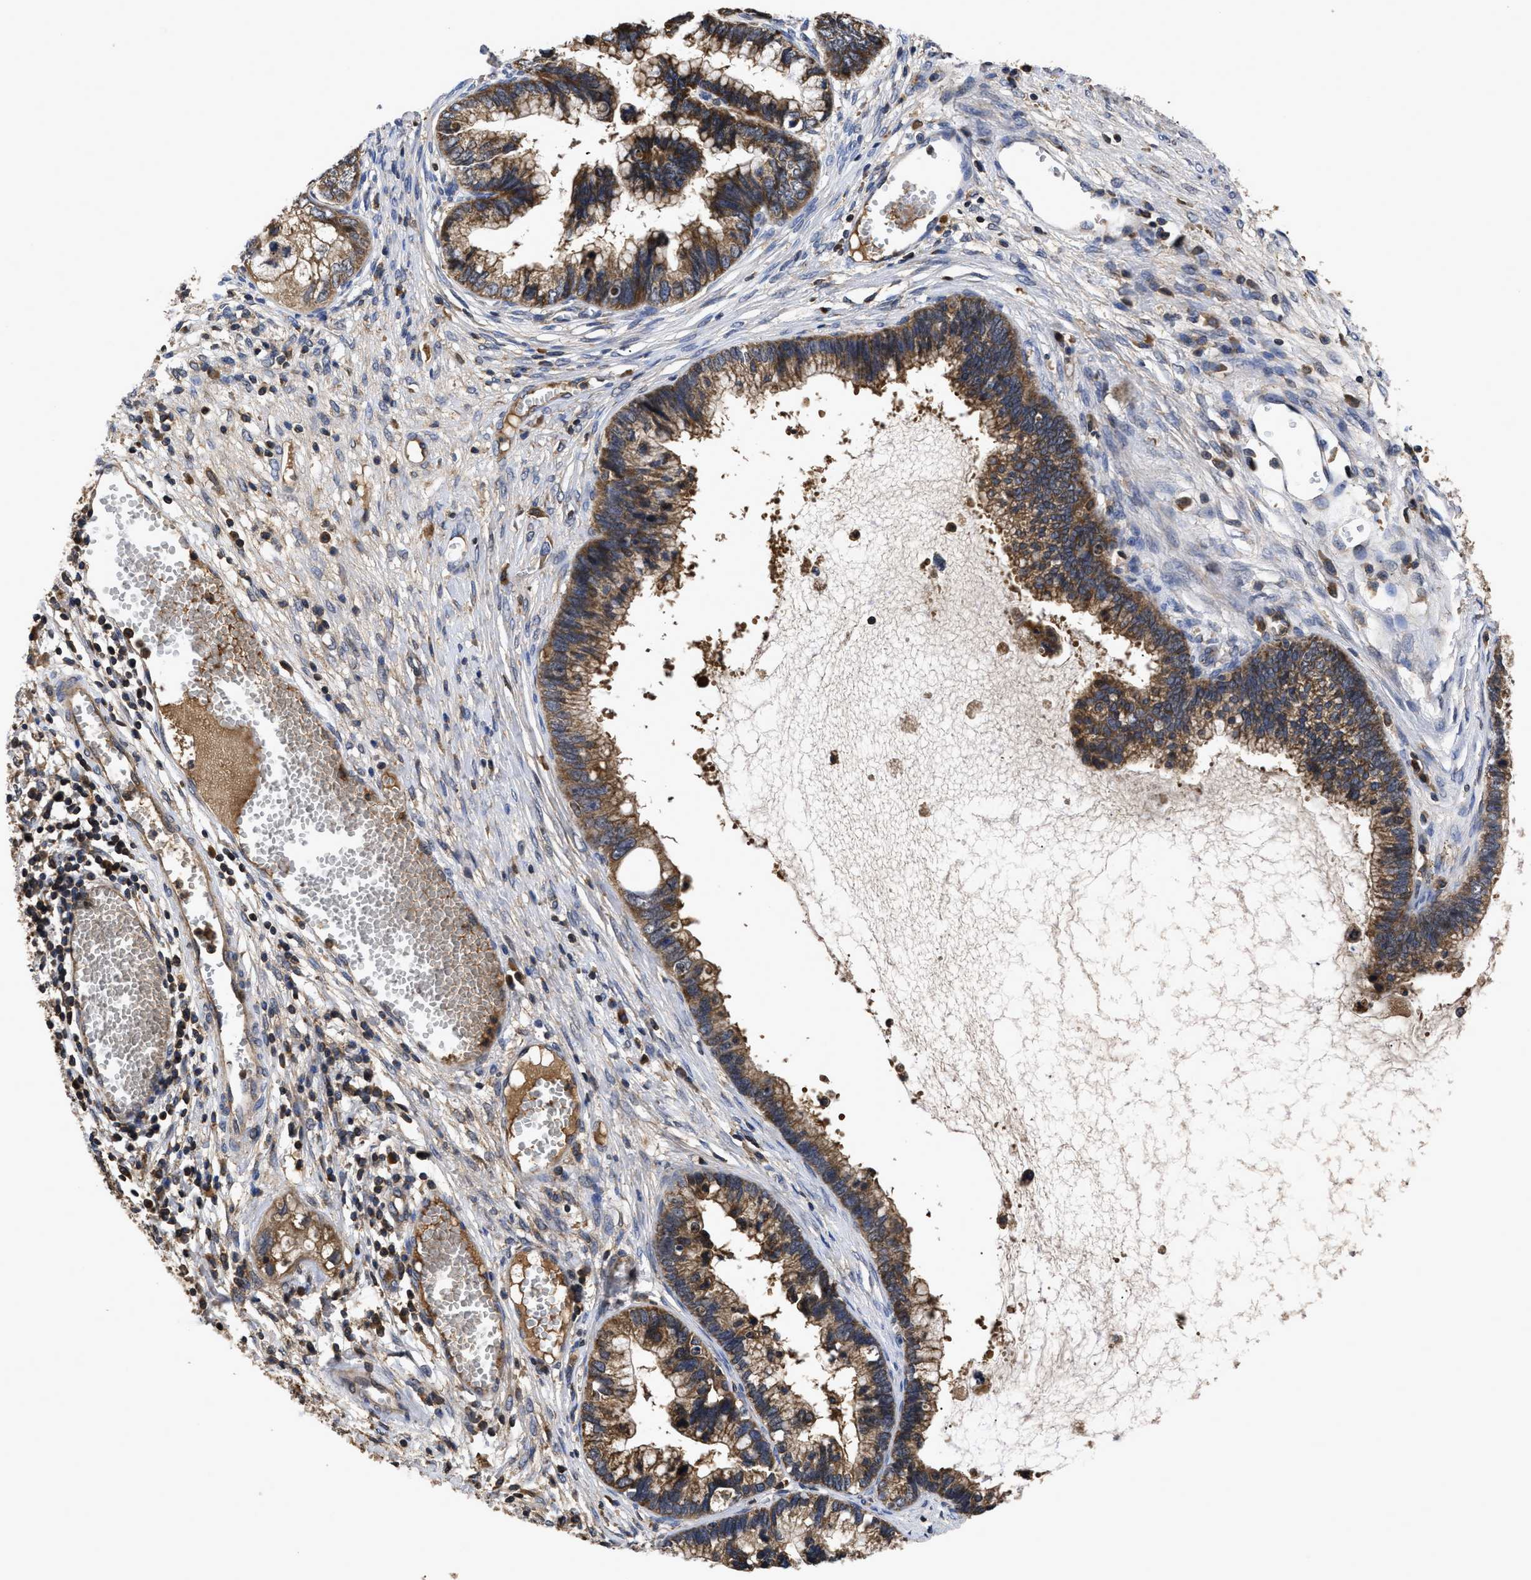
{"staining": {"intensity": "moderate", "quantity": ">75%", "location": "cytoplasmic/membranous"}, "tissue": "cervical cancer", "cell_type": "Tumor cells", "image_type": "cancer", "snomed": [{"axis": "morphology", "description": "Adenocarcinoma, NOS"}, {"axis": "topography", "description": "Cervix"}], "caption": "This is a micrograph of immunohistochemistry staining of adenocarcinoma (cervical), which shows moderate positivity in the cytoplasmic/membranous of tumor cells.", "gene": "LRRC3", "patient": {"sex": "female", "age": 44}}